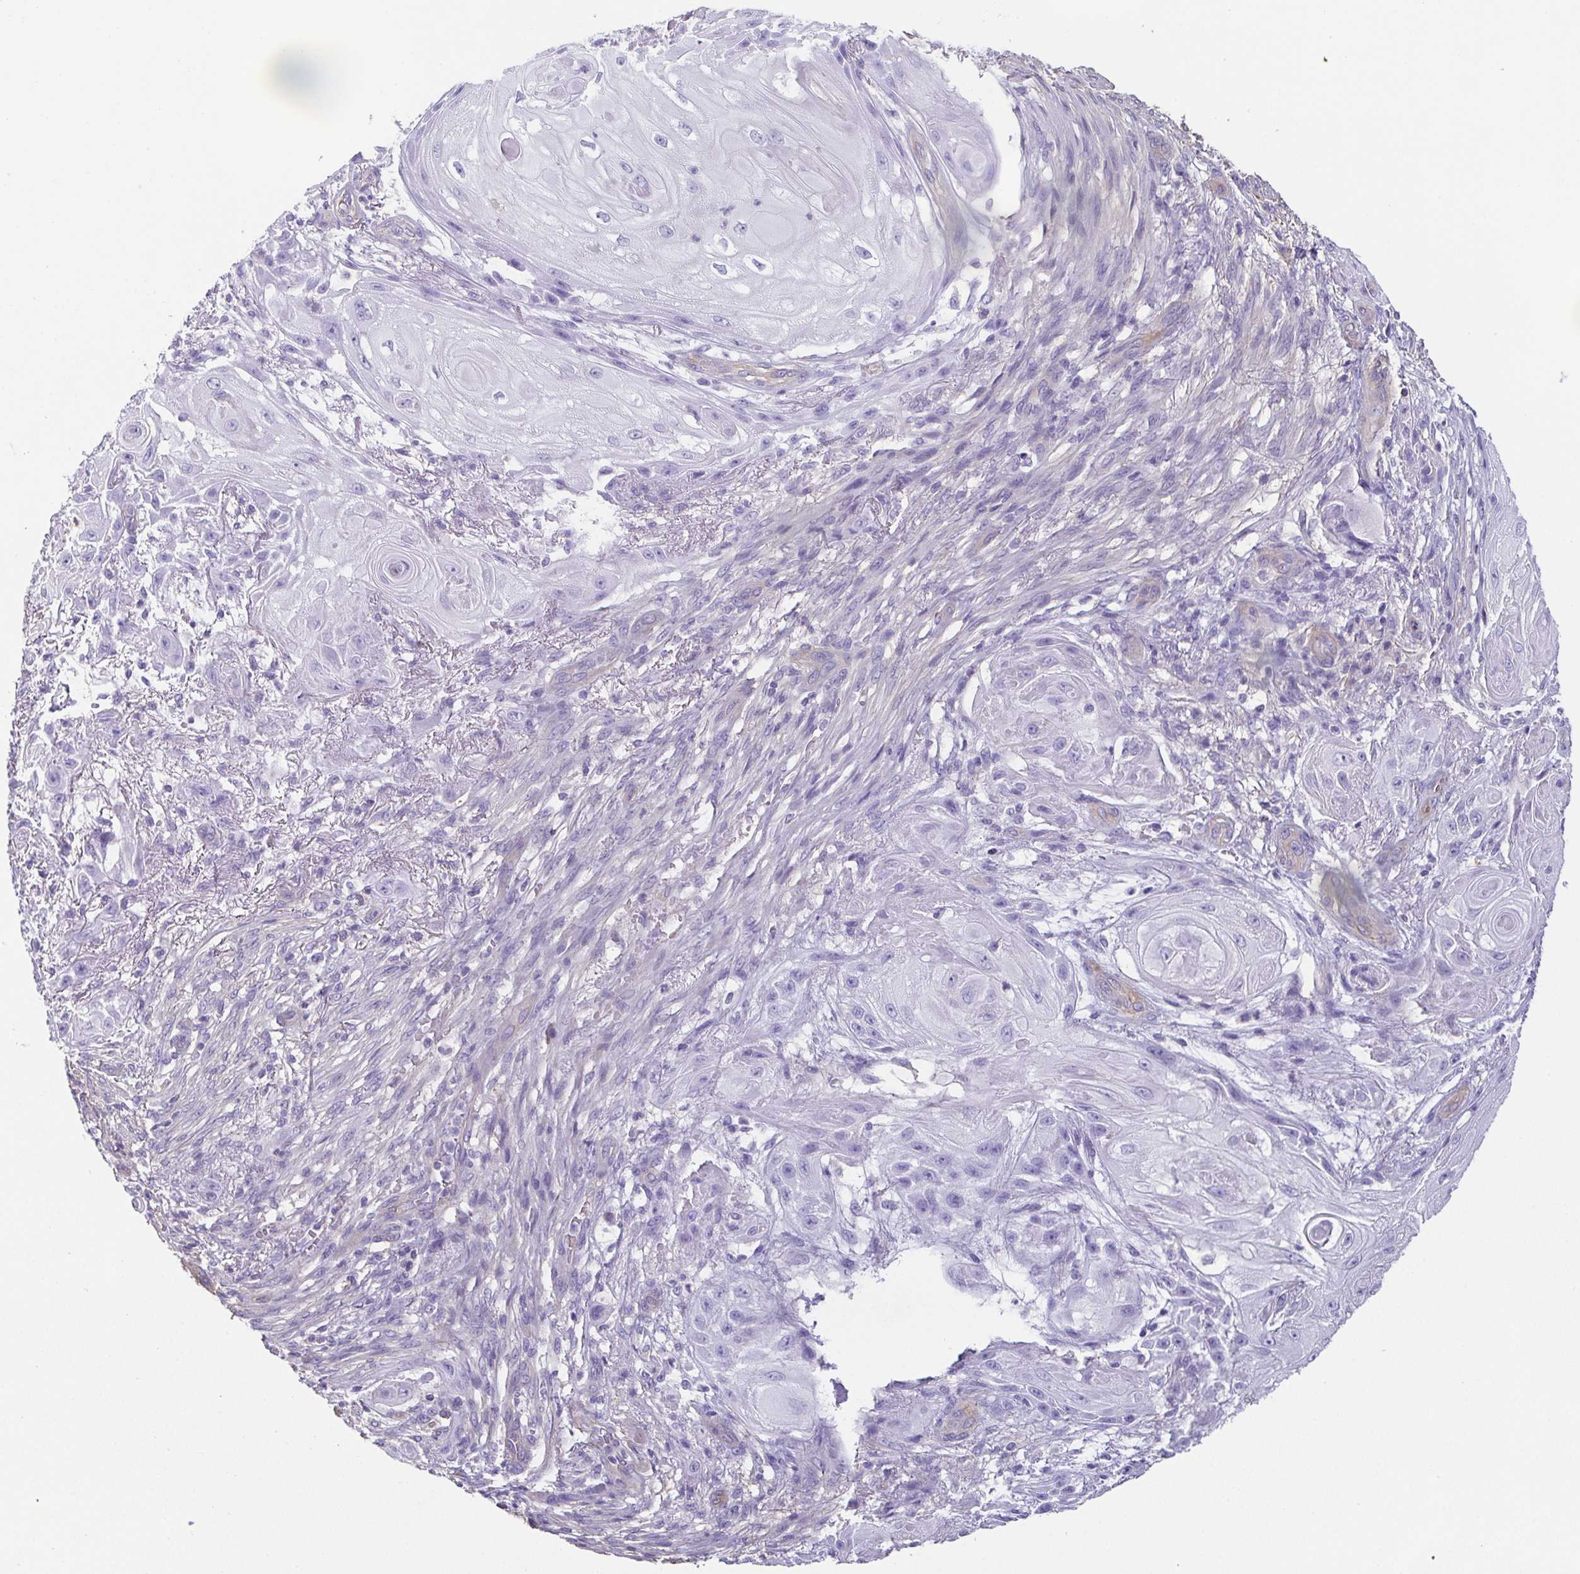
{"staining": {"intensity": "negative", "quantity": "none", "location": "none"}, "tissue": "skin cancer", "cell_type": "Tumor cells", "image_type": "cancer", "snomed": [{"axis": "morphology", "description": "Squamous cell carcinoma, NOS"}, {"axis": "topography", "description": "Skin"}], "caption": "A high-resolution histopathology image shows IHC staining of skin cancer, which exhibits no significant expression in tumor cells.", "gene": "MYL6", "patient": {"sex": "male", "age": 62}}